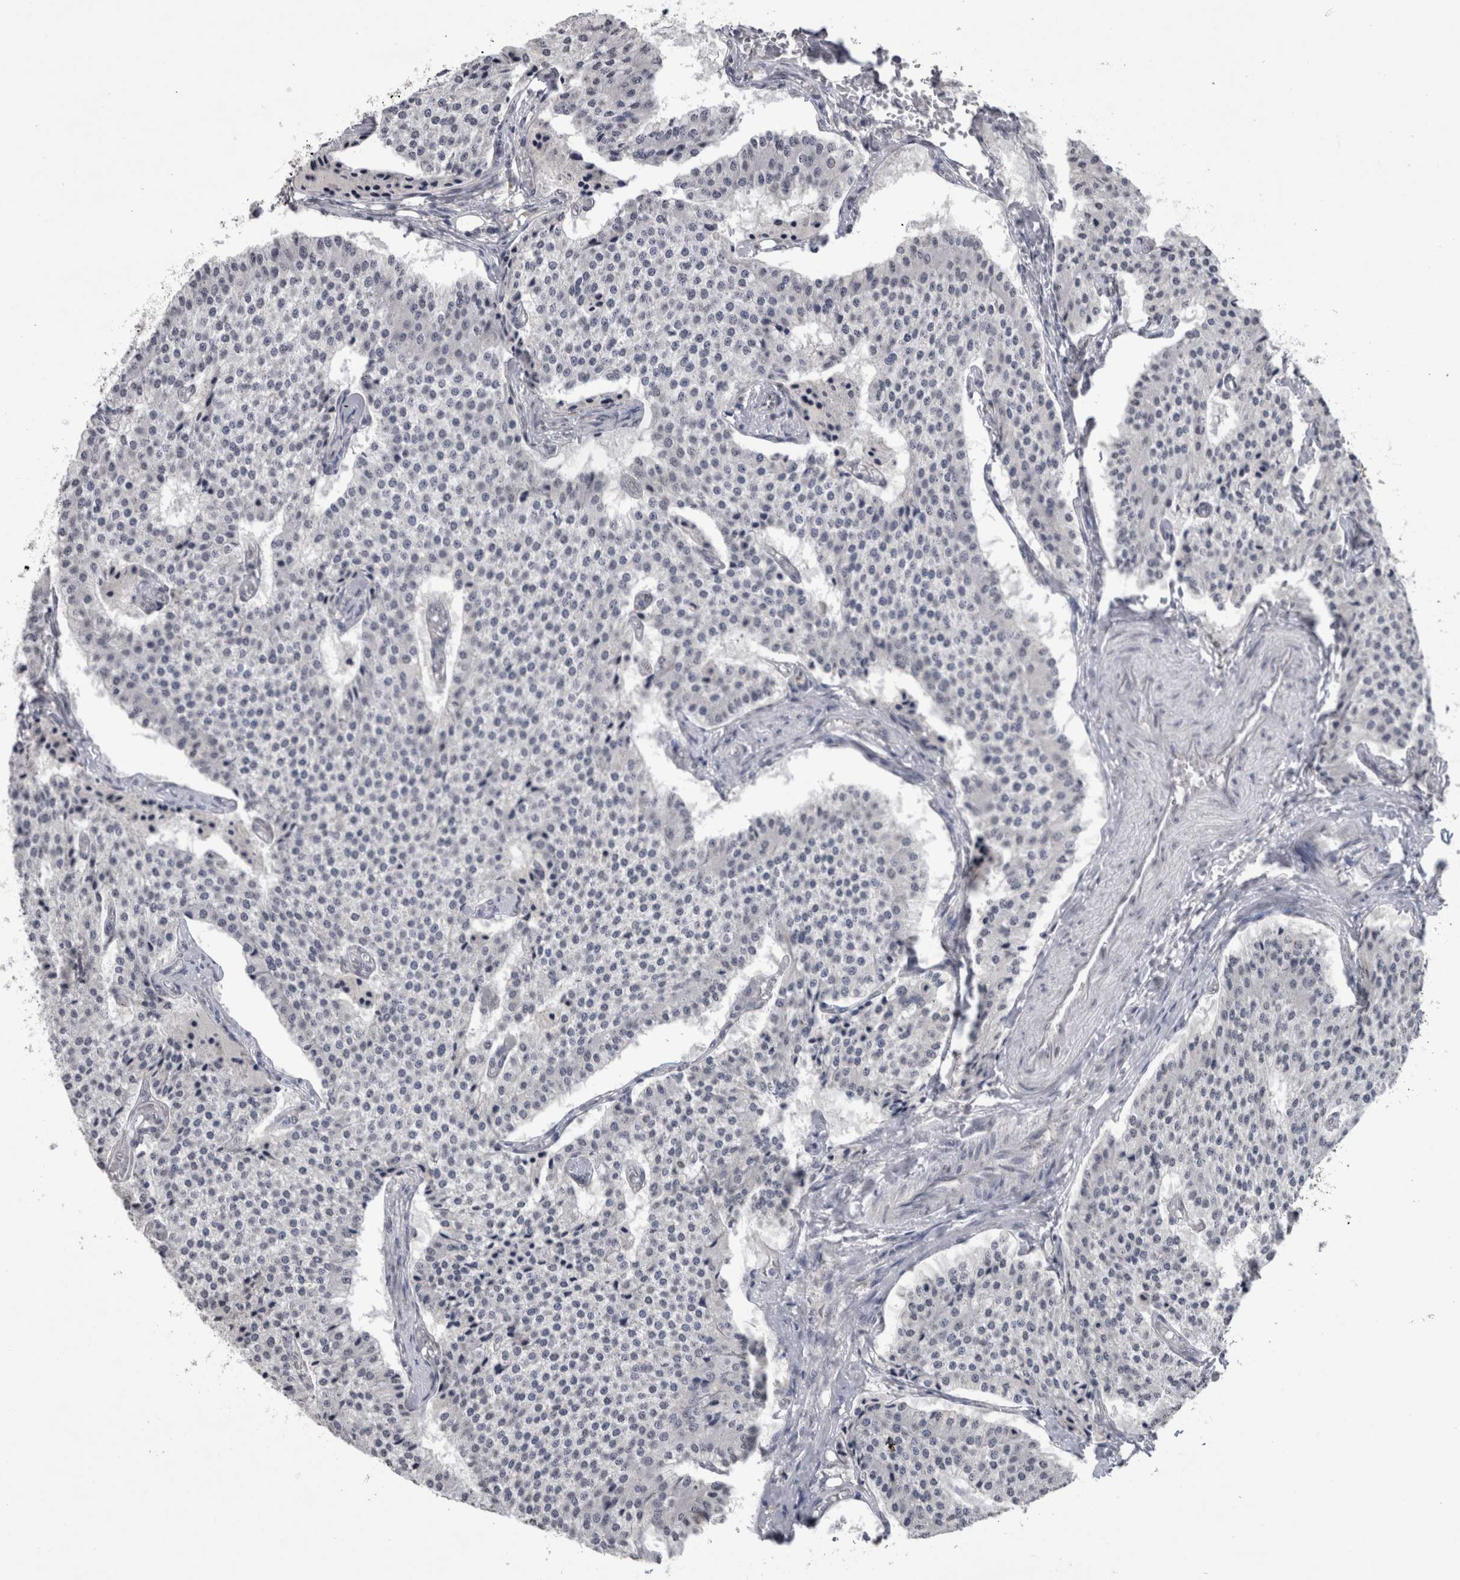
{"staining": {"intensity": "negative", "quantity": "none", "location": "none"}, "tissue": "carcinoid", "cell_type": "Tumor cells", "image_type": "cancer", "snomed": [{"axis": "morphology", "description": "Carcinoid, malignant, NOS"}, {"axis": "topography", "description": "Colon"}], "caption": "This image is of carcinoid stained with immunohistochemistry (IHC) to label a protein in brown with the nuclei are counter-stained blue. There is no expression in tumor cells.", "gene": "PAX5", "patient": {"sex": "female", "age": 52}}